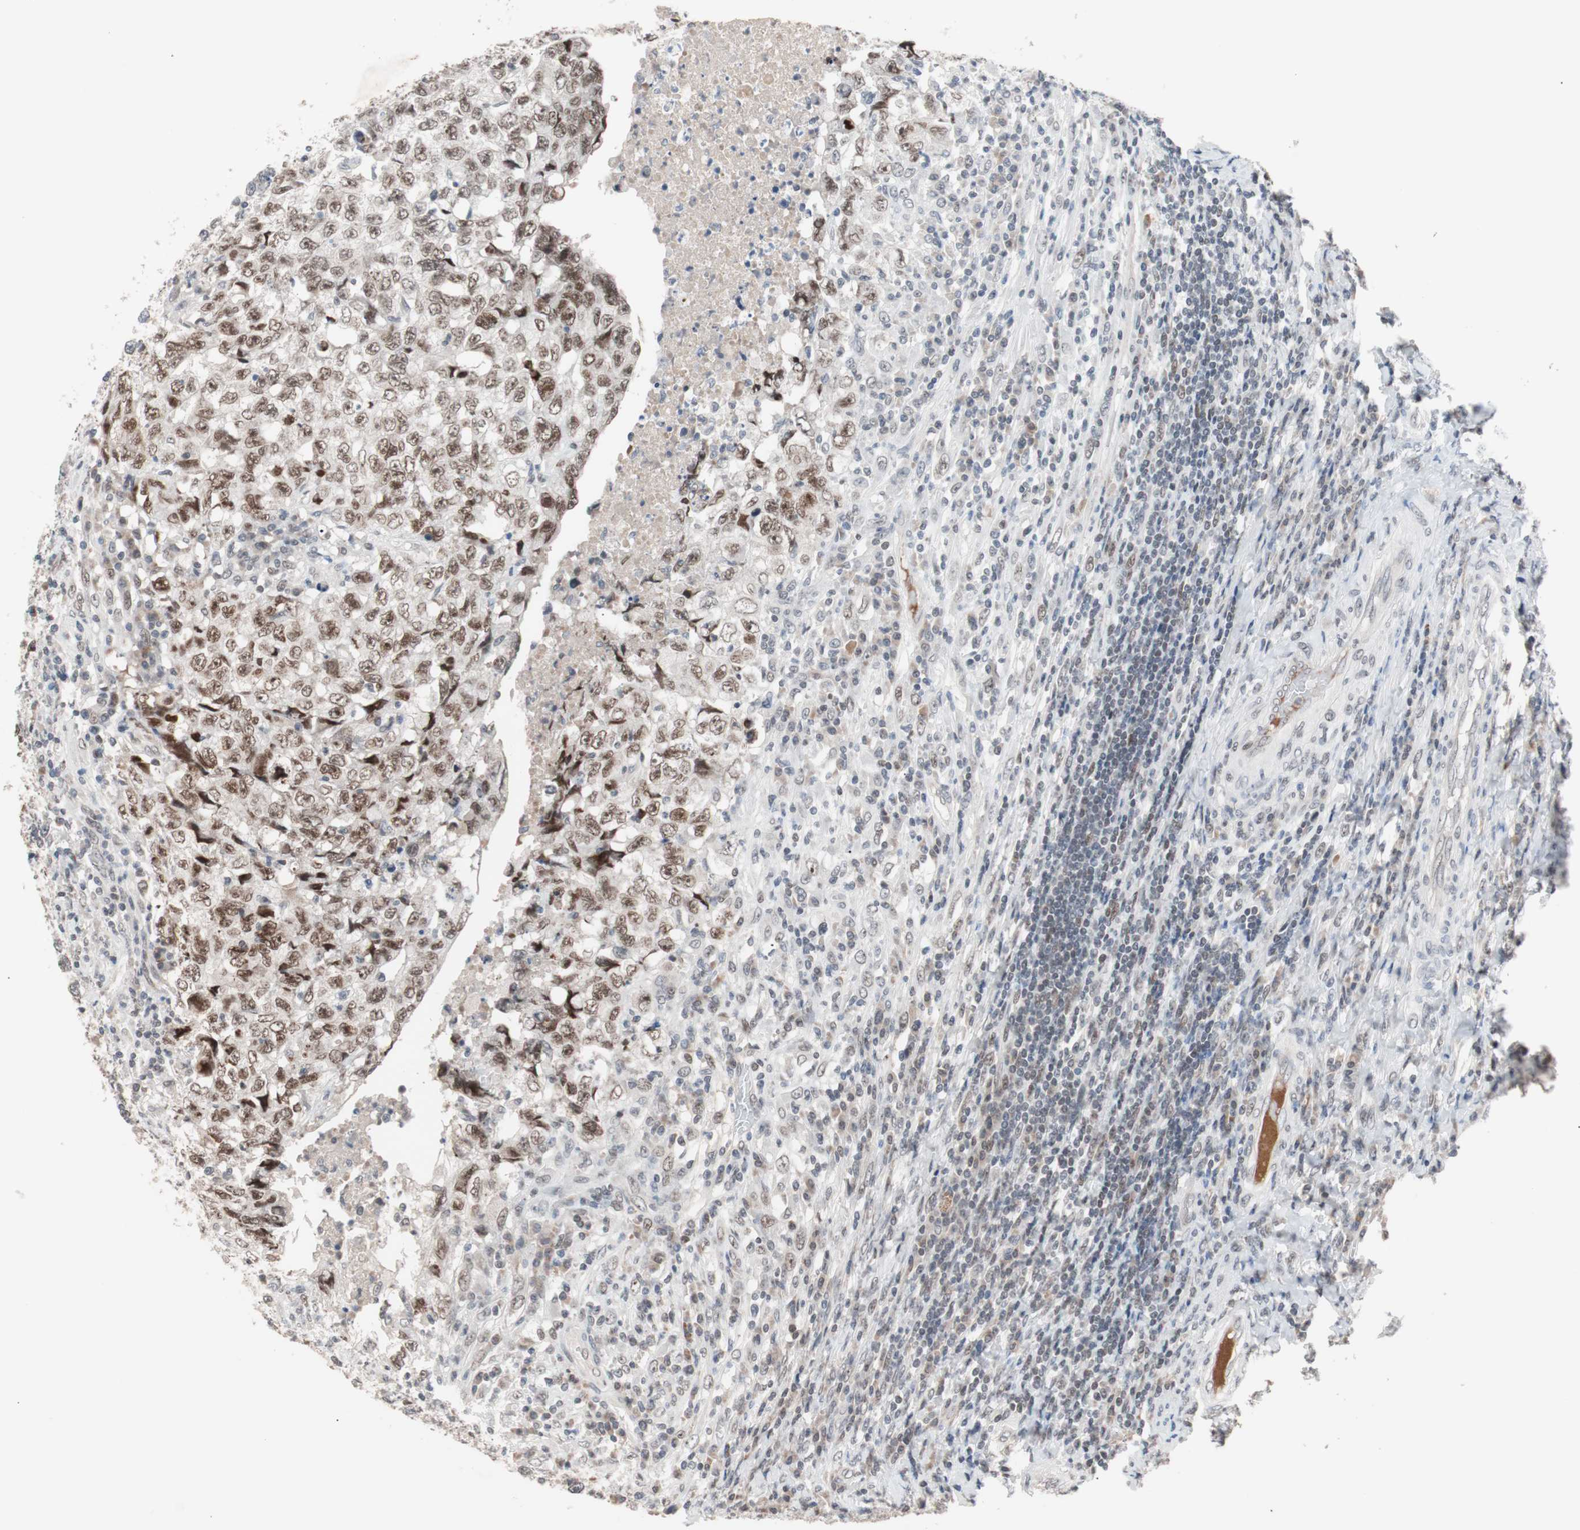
{"staining": {"intensity": "moderate", "quantity": ">75%", "location": "nuclear"}, "tissue": "testis cancer", "cell_type": "Tumor cells", "image_type": "cancer", "snomed": [{"axis": "morphology", "description": "Necrosis, NOS"}, {"axis": "morphology", "description": "Carcinoma, Embryonal, NOS"}, {"axis": "topography", "description": "Testis"}], "caption": "Immunohistochemistry (IHC) of testis cancer shows medium levels of moderate nuclear expression in approximately >75% of tumor cells. Using DAB (3,3'-diaminobenzidine) (brown) and hematoxylin (blue) stains, captured at high magnification using brightfield microscopy.", "gene": "LIG3", "patient": {"sex": "male", "age": 19}}